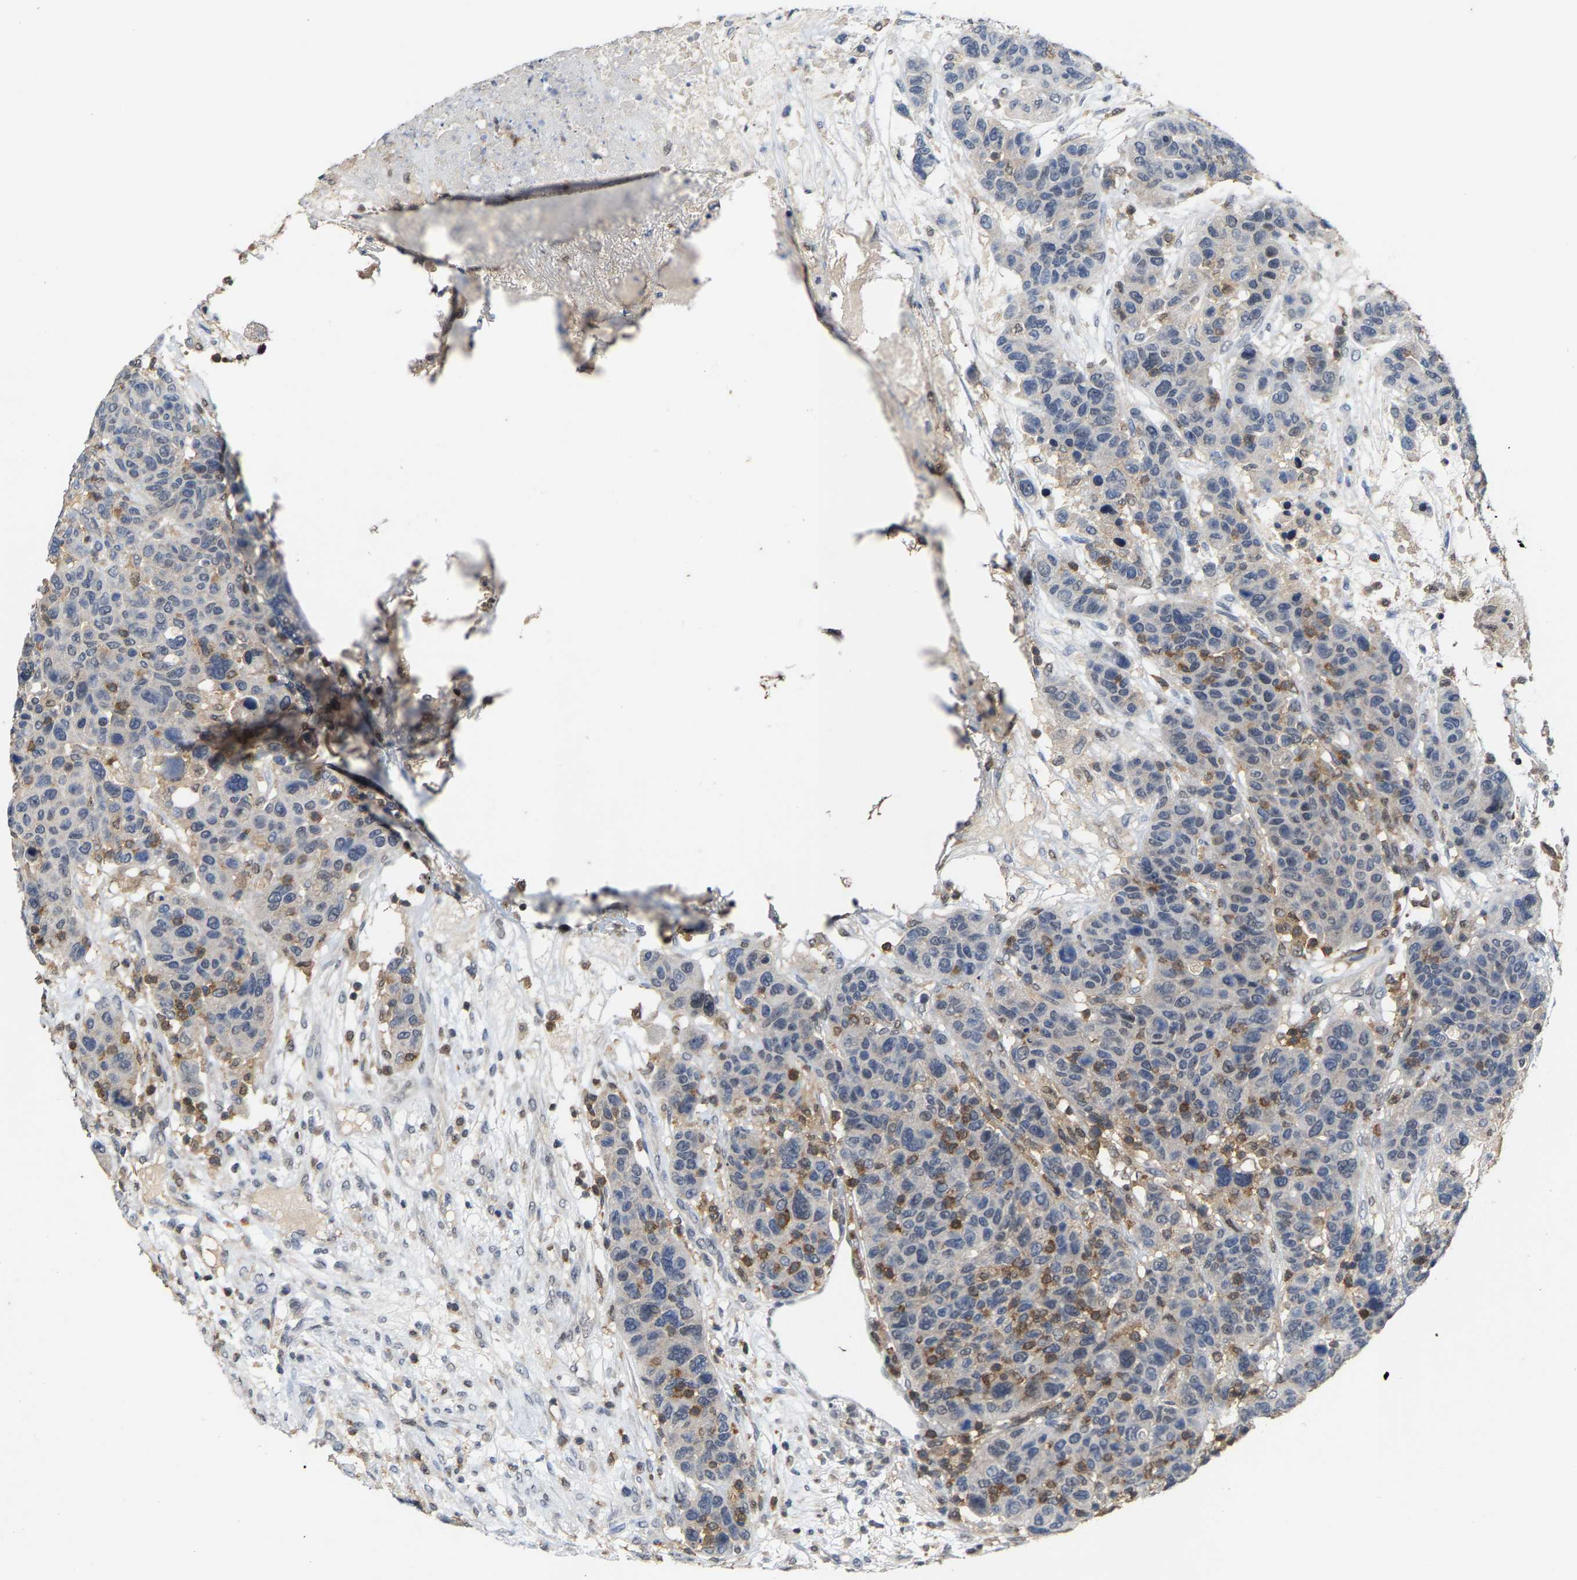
{"staining": {"intensity": "negative", "quantity": "none", "location": "none"}, "tissue": "breast cancer", "cell_type": "Tumor cells", "image_type": "cancer", "snomed": [{"axis": "morphology", "description": "Duct carcinoma"}, {"axis": "topography", "description": "Breast"}], "caption": "Tumor cells show no significant protein expression in infiltrating ductal carcinoma (breast). The staining was performed using DAB to visualize the protein expression in brown, while the nuclei were stained in blue with hematoxylin (Magnification: 20x).", "gene": "FGD3", "patient": {"sex": "female", "age": 37}}